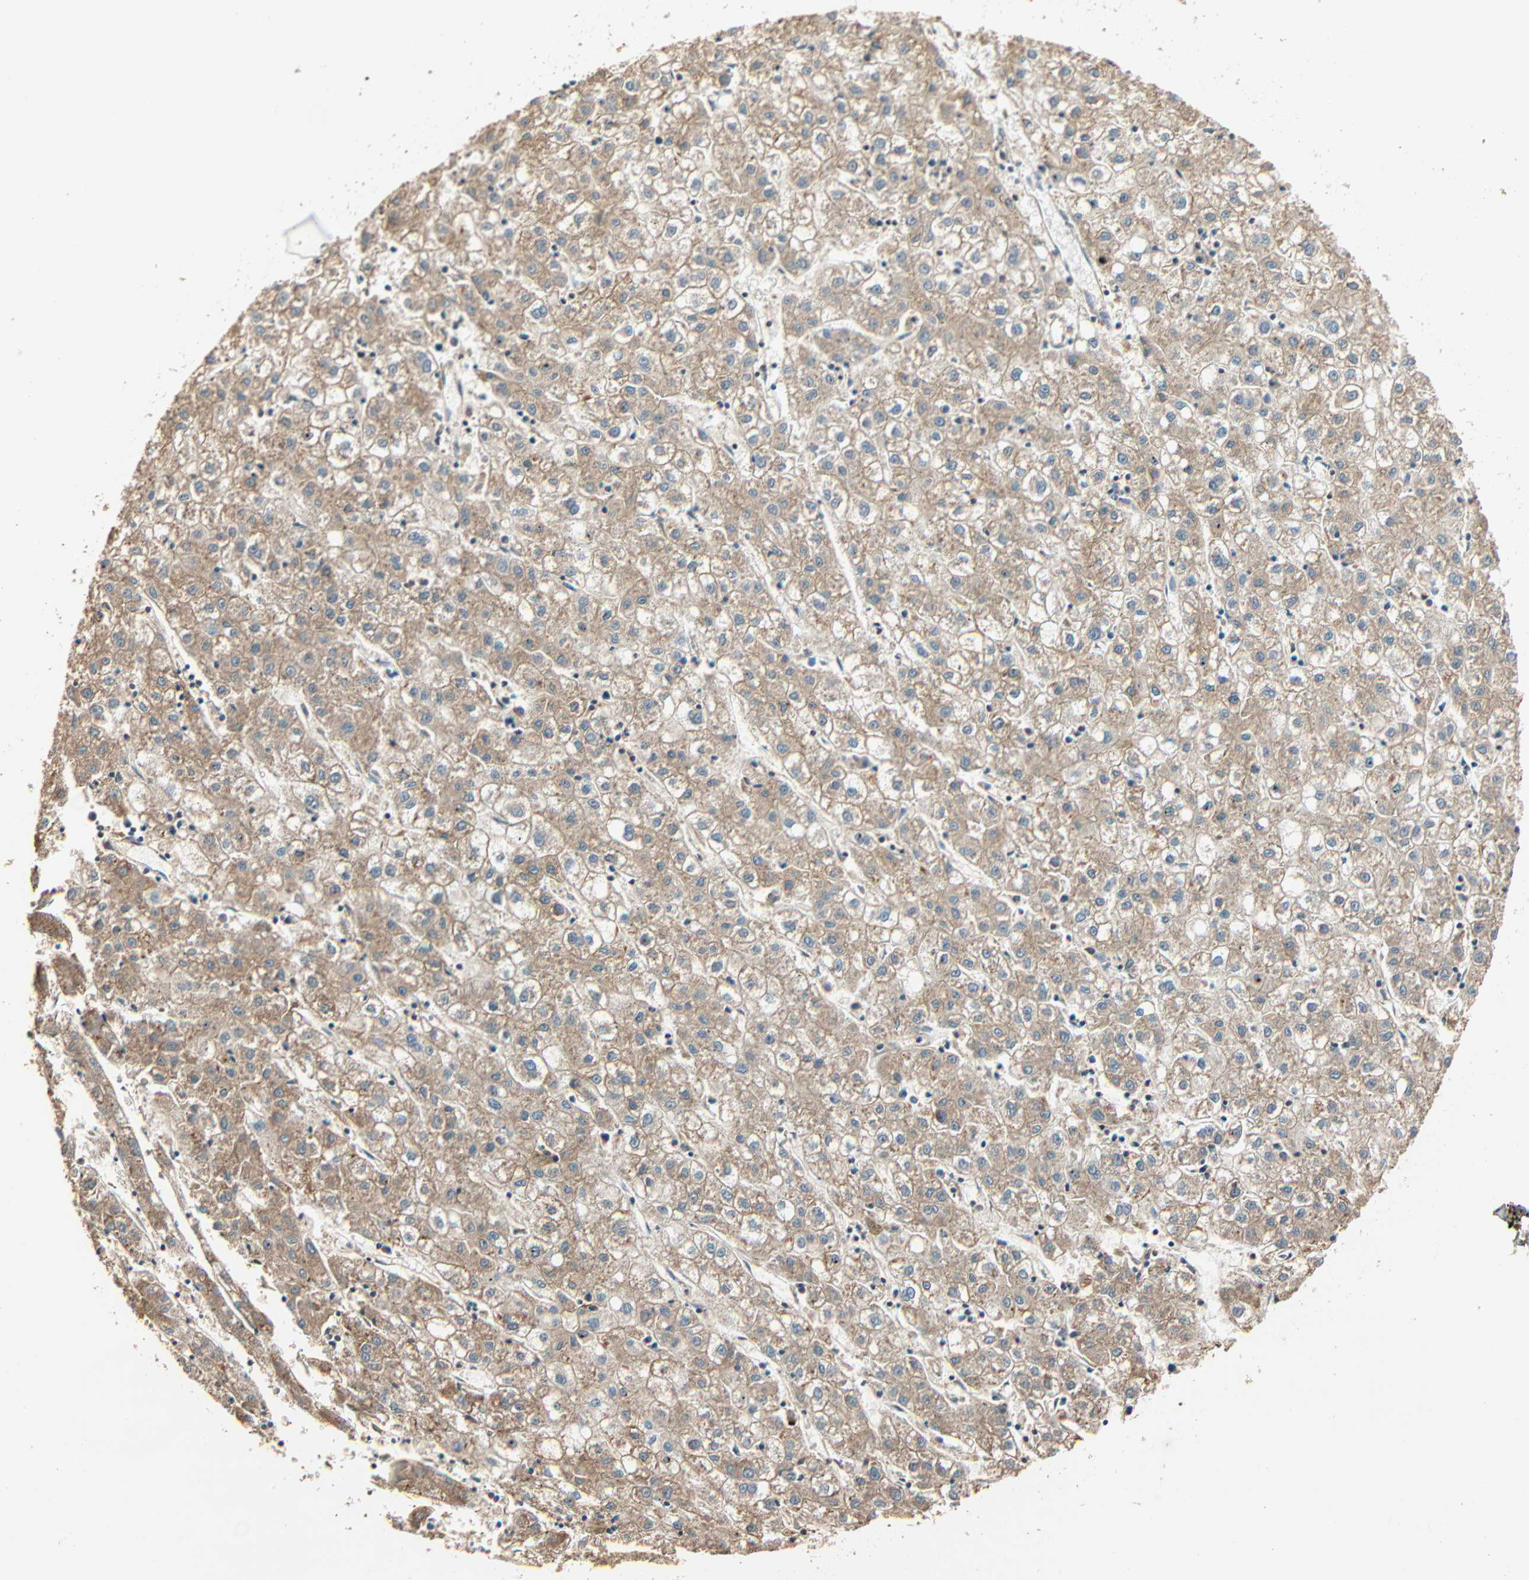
{"staining": {"intensity": "moderate", "quantity": ">75%", "location": "cytoplasmic/membranous"}, "tissue": "liver cancer", "cell_type": "Tumor cells", "image_type": "cancer", "snomed": [{"axis": "morphology", "description": "Carcinoma, Hepatocellular, NOS"}, {"axis": "topography", "description": "Liver"}], "caption": "Immunohistochemical staining of hepatocellular carcinoma (liver) exhibits medium levels of moderate cytoplasmic/membranous staining in approximately >75% of tumor cells.", "gene": "GALK1", "patient": {"sex": "male", "age": 72}}